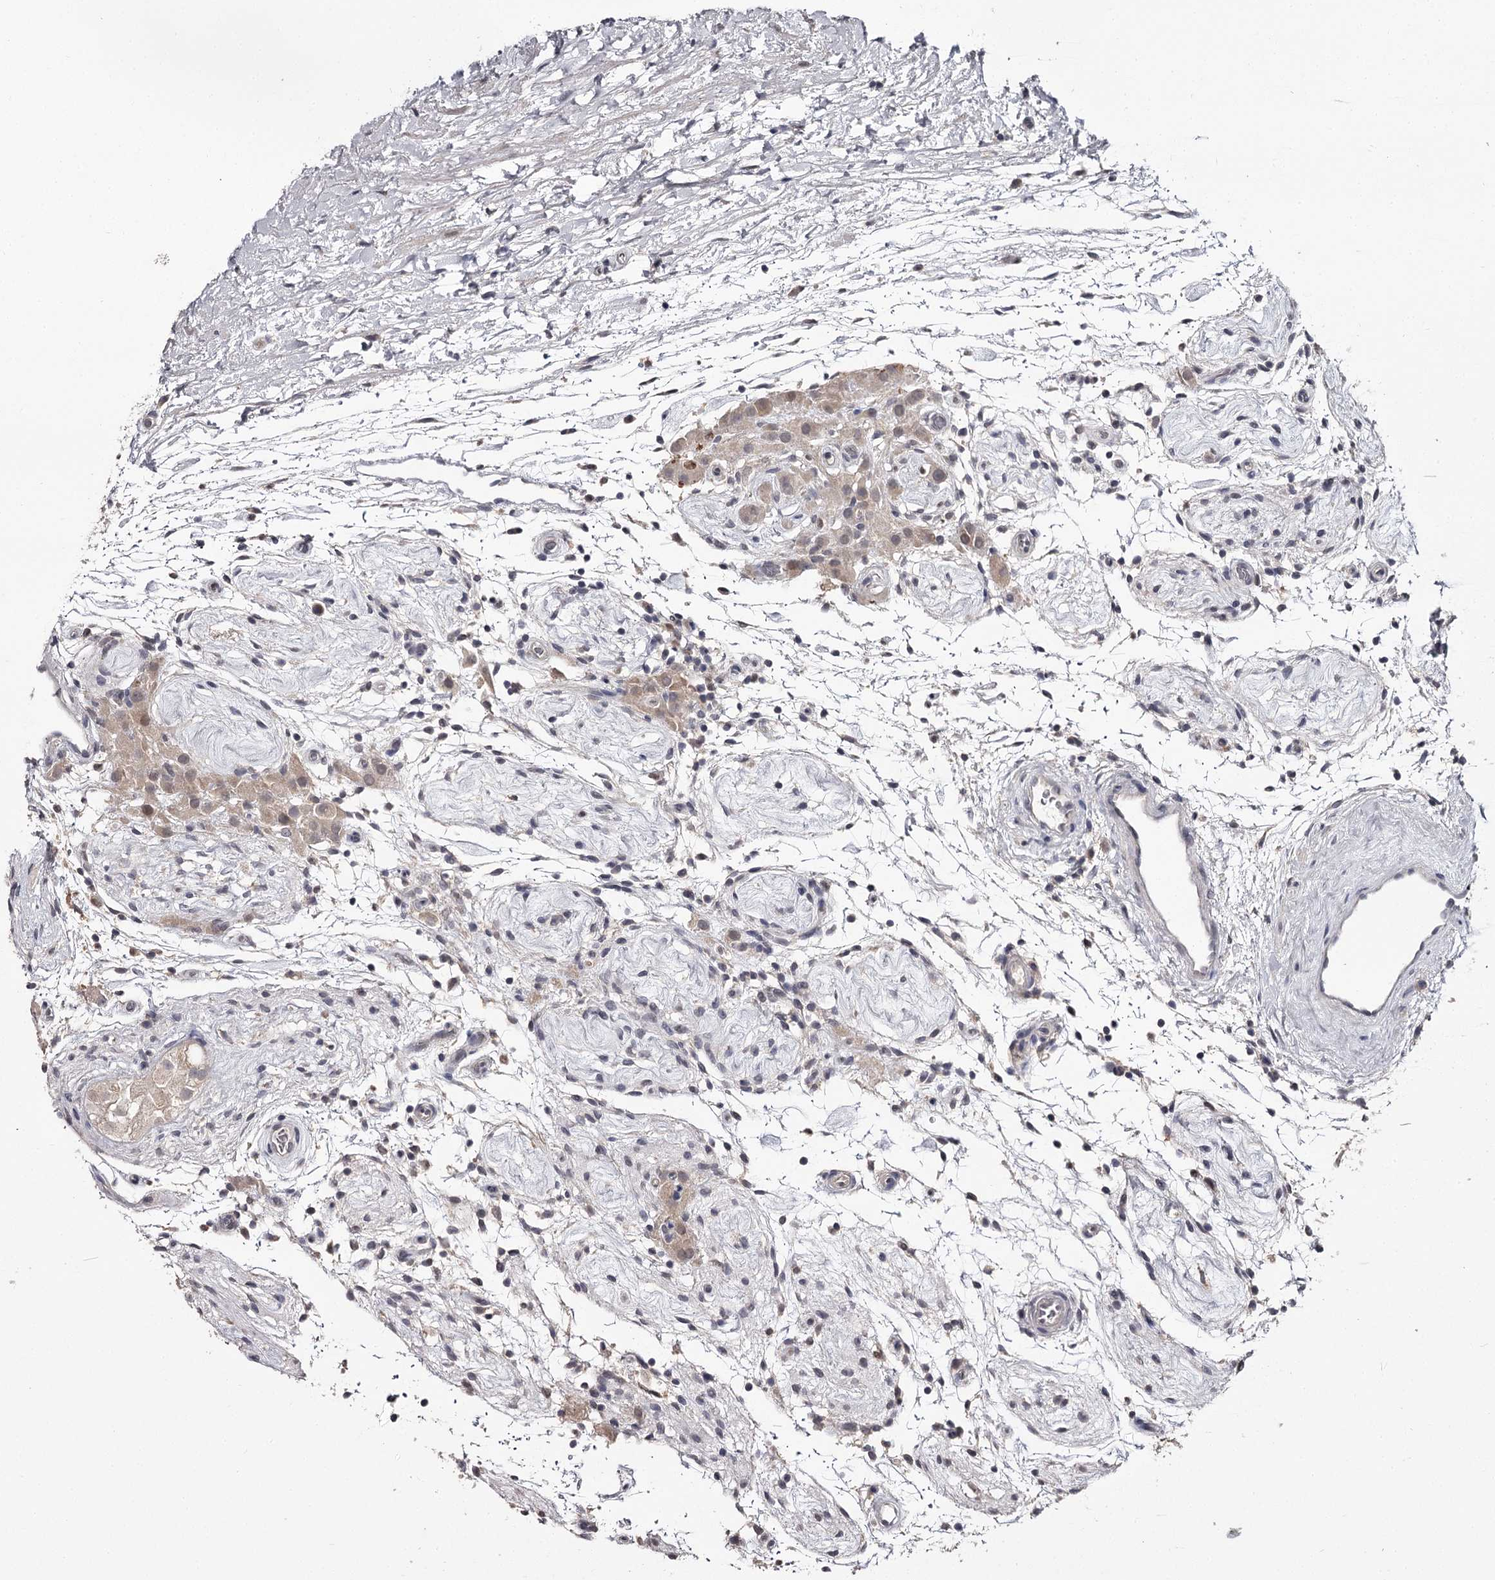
{"staining": {"intensity": "weak", "quantity": "<25%", "location": "cytoplasmic/membranous"}, "tissue": "testis cancer", "cell_type": "Tumor cells", "image_type": "cancer", "snomed": [{"axis": "morphology", "description": "Seminoma, NOS"}, {"axis": "topography", "description": "Testis"}], "caption": "Histopathology image shows no protein expression in tumor cells of seminoma (testis) tissue. (DAB IHC visualized using brightfield microscopy, high magnification).", "gene": "SLC32A1", "patient": {"sex": "male", "age": 49}}